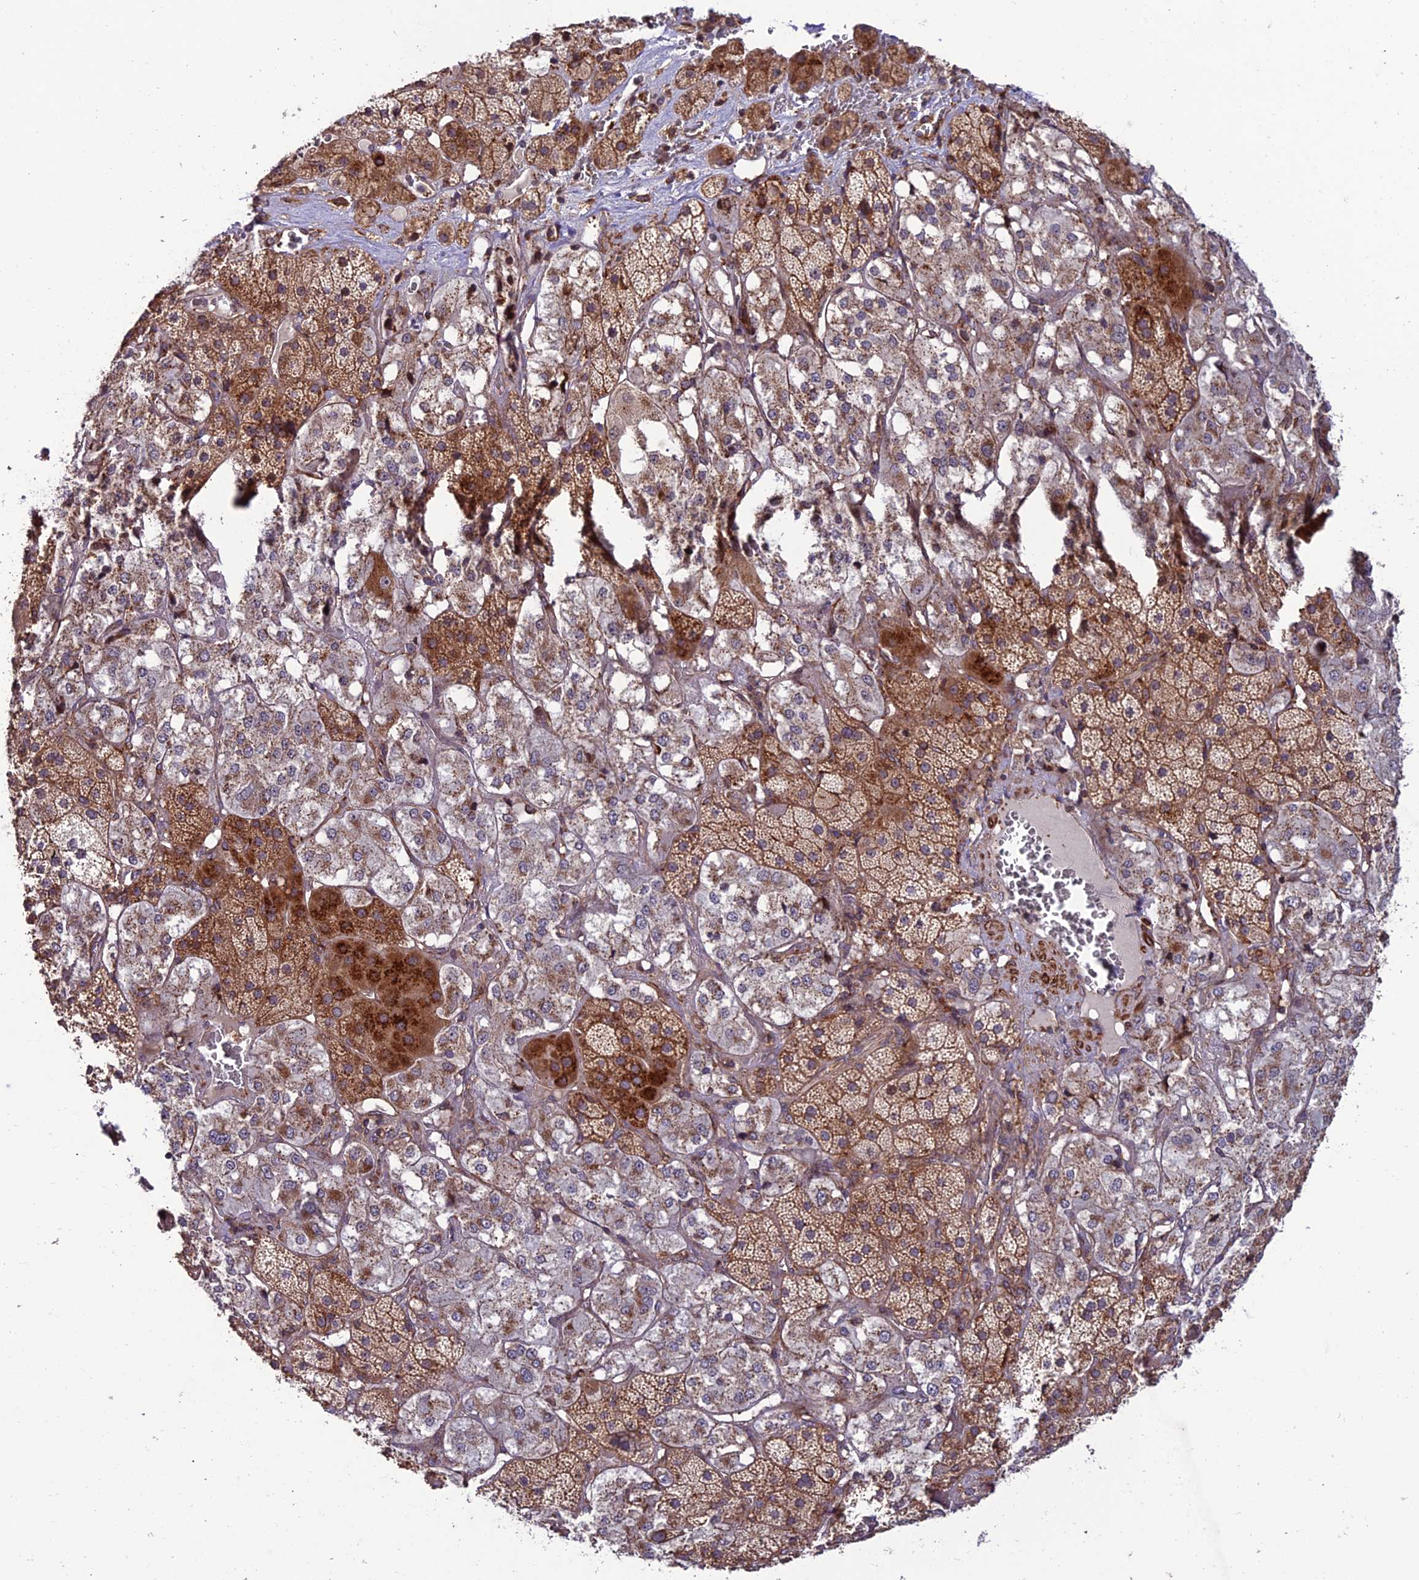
{"staining": {"intensity": "moderate", "quantity": "25%-75%", "location": "cytoplasmic/membranous"}, "tissue": "adrenal gland", "cell_type": "Glandular cells", "image_type": "normal", "snomed": [{"axis": "morphology", "description": "Normal tissue, NOS"}, {"axis": "topography", "description": "Adrenal gland"}], "caption": "Protein staining by immunohistochemistry demonstrates moderate cytoplasmic/membranous expression in about 25%-75% of glandular cells in unremarkable adrenal gland. The staining was performed using DAB (3,3'-diaminobenzidine), with brown indicating positive protein expression. Nuclei are stained blue with hematoxylin.", "gene": "TNIP3", "patient": {"sex": "male", "age": 57}}